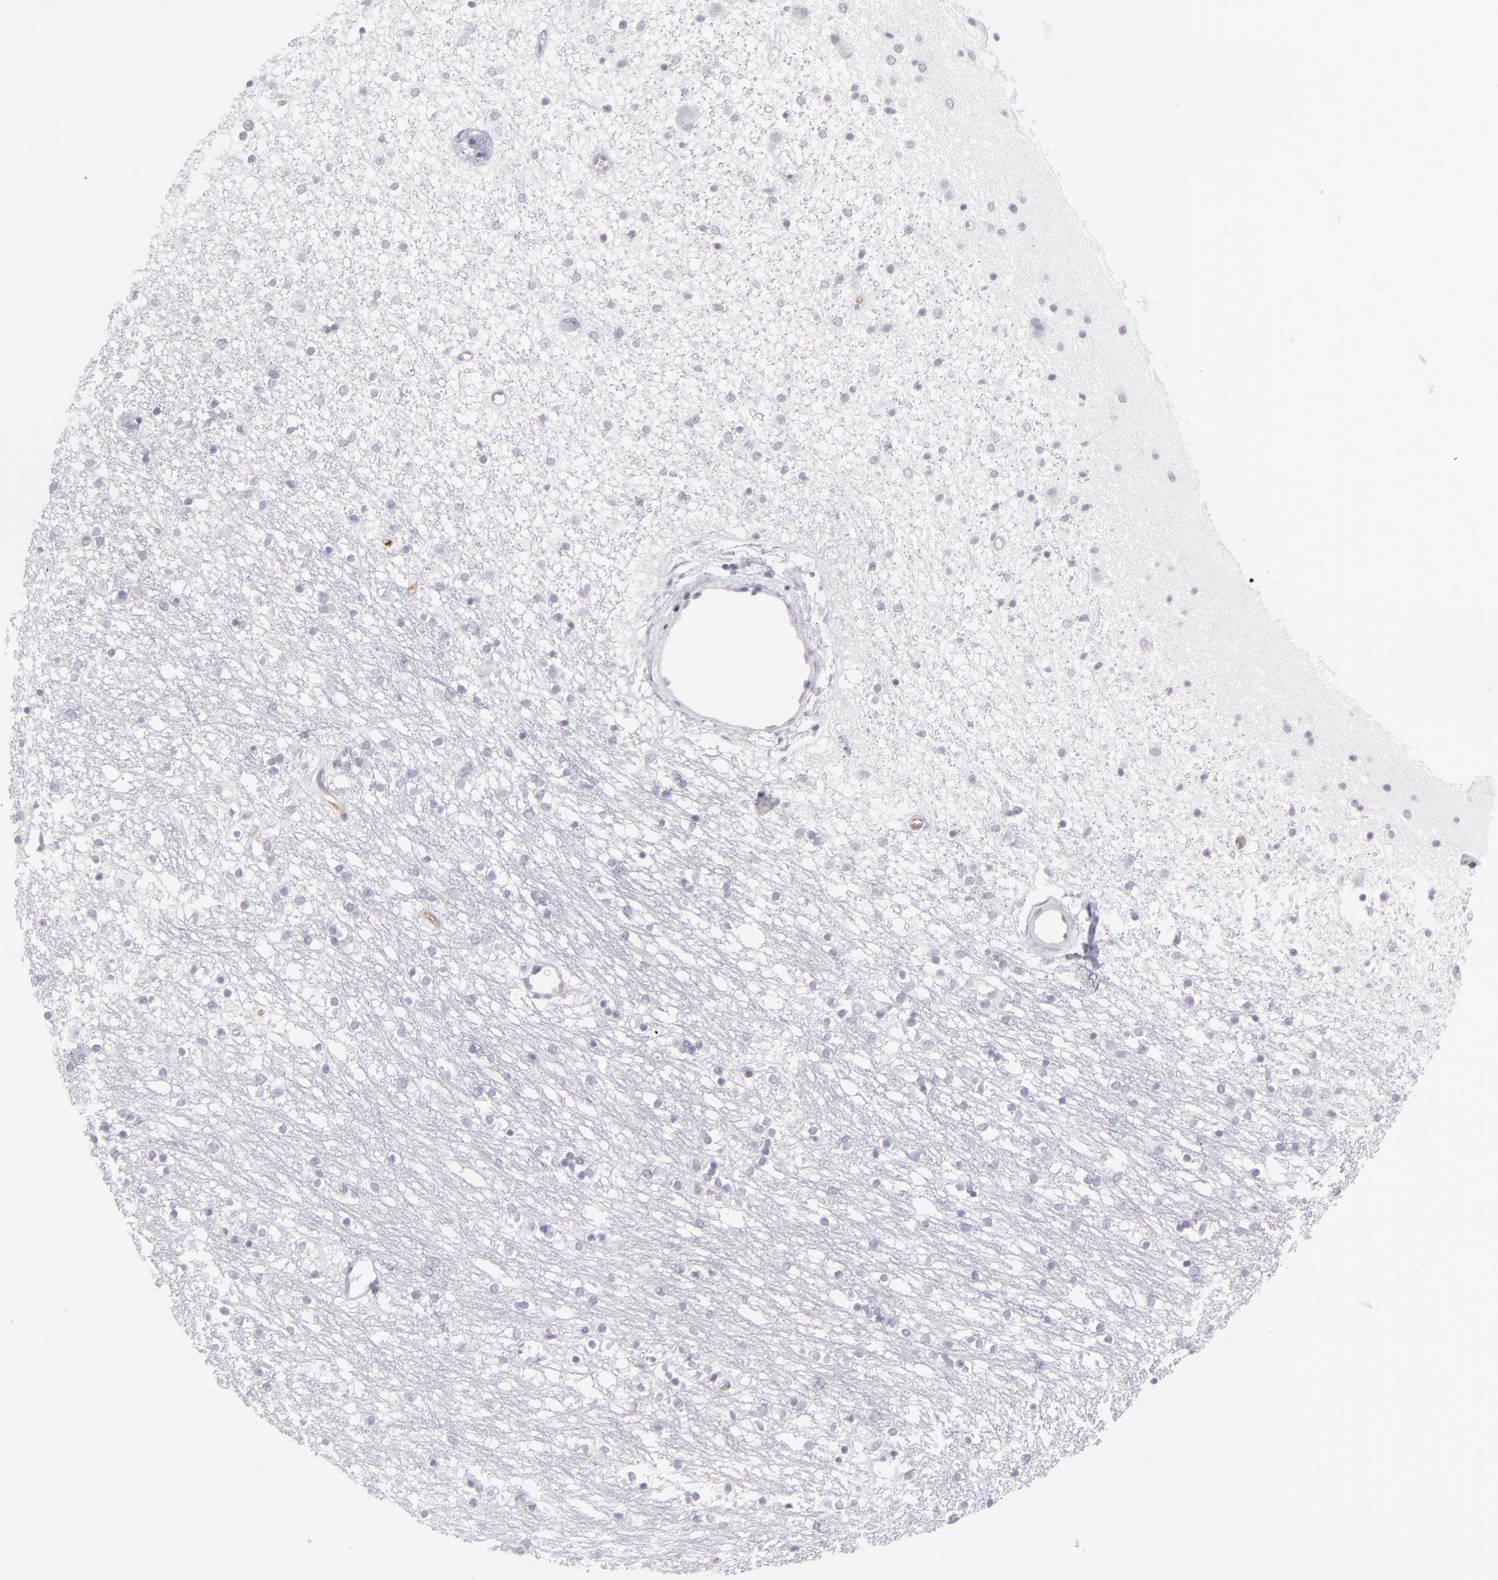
{"staining": {"intensity": "negative", "quantity": "none", "location": "none"}, "tissue": "caudate", "cell_type": "Glial cells", "image_type": "normal", "snomed": [{"axis": "morphology", "description": "Normal tissue, NOS"}, {"axis": "topography", "description": "Lateral ventricle wall"}], "caption": "Unremarkable caudate was stained to show a protein in brown. There is no significant positivity in glial cells. Nuclei are stained in blue.", "gene": "THBD", "patient": {"sex": "female", "age": 54}}